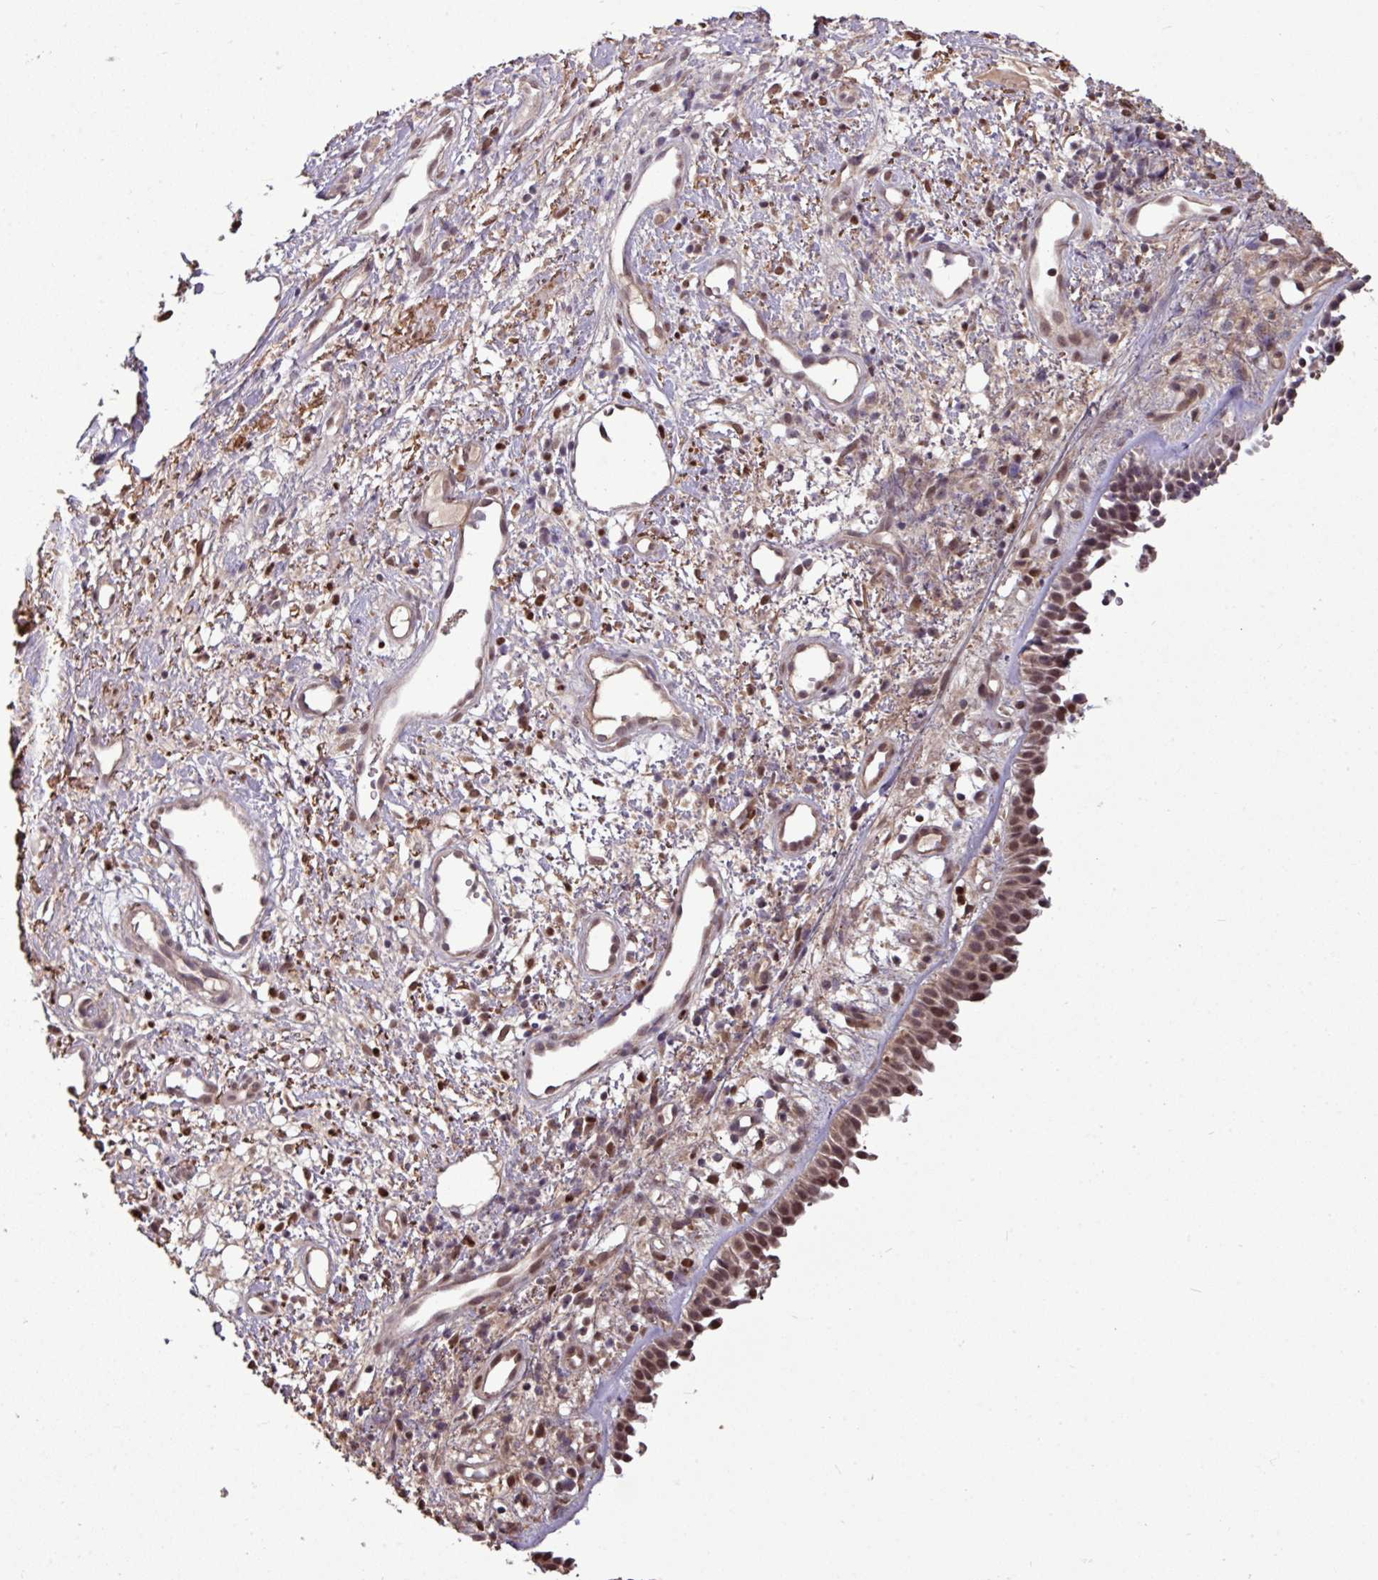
{"staining": {"intensity": "moderate", "quantity": ">75%", "location": "nuclear"}, "tissue": "nasopharynx", "cell_type": "Respiratory epithelial cells", "image_type": "normal", "snomed": [{"axis": "morphology", "description": "Normal tissue, NOS"}, {"axis": "topography", "description": "Cartilage tissue"}, {"axis": "topography", "description": "Nasopharynx"}, {"axis": "topography", "description": "Thyroid gland"}], "caption": "Immunohistochemistry (IHC) micrograph of benign nasopharynx stained for a protein (brown), which exhibits medium levels of moderate nuclear positivity in approximately >75% of respiratory epithelial cells.", "gene": "SKIC2", "patient": {"sex": "male", "age": 63}}